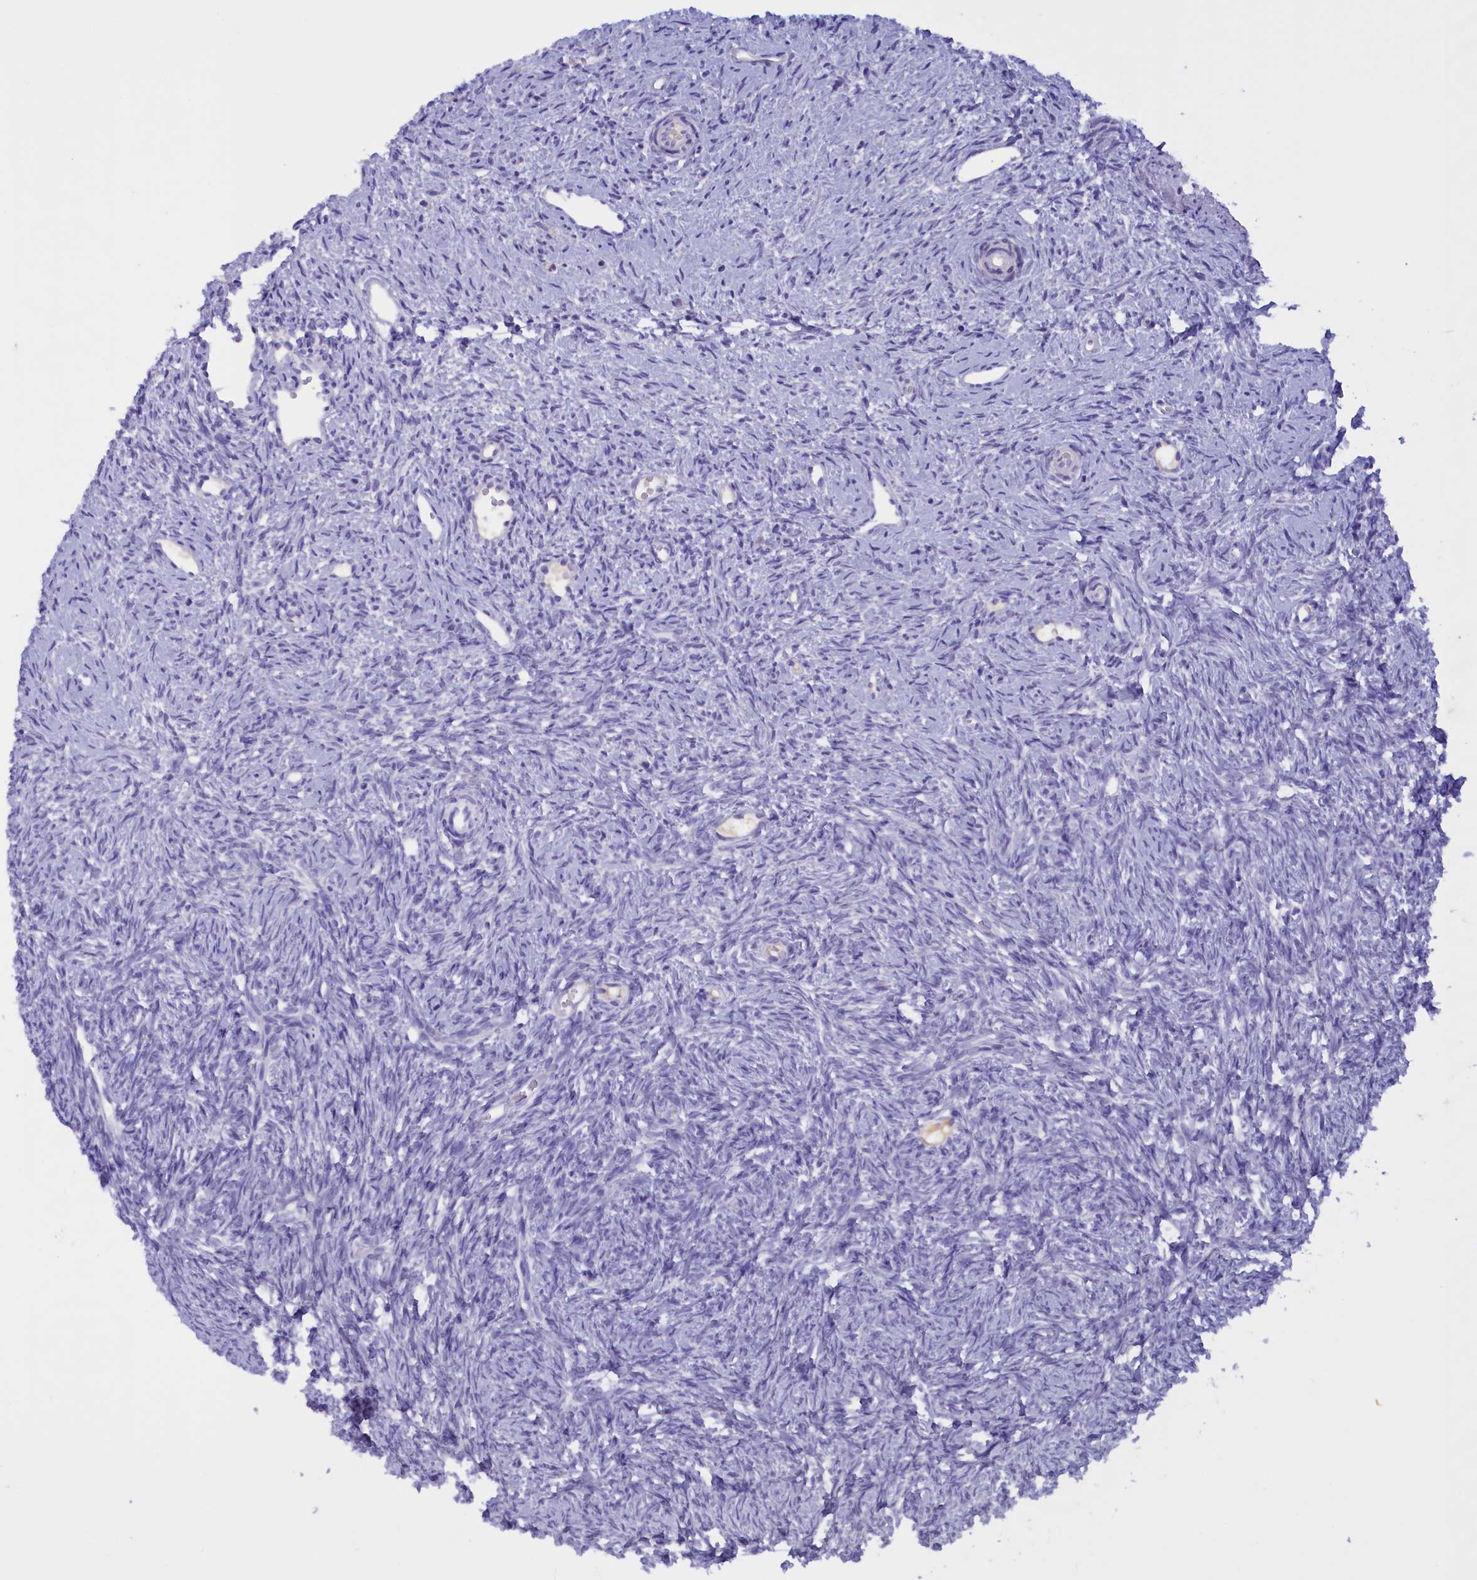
{"staining": {"intensity": "negative", "quantity": "none", "location": "none"}, "tissue": "ovary", "cell_type": "Ovarian stroma cells", "image_type": "normal", "snomed": [{"axis": "morphology", "description": "Normal tissue, NOS"}, {"axis": "topography", "description": "Ovary"}], "caption": "Immunohistochemistry photomicrograph of normal ovary stained for a protein (brown), which exhibits no staining in ovarian stroma cells.", "gene": "PROK2", "patient": {"sex": "female", "age": 51}}